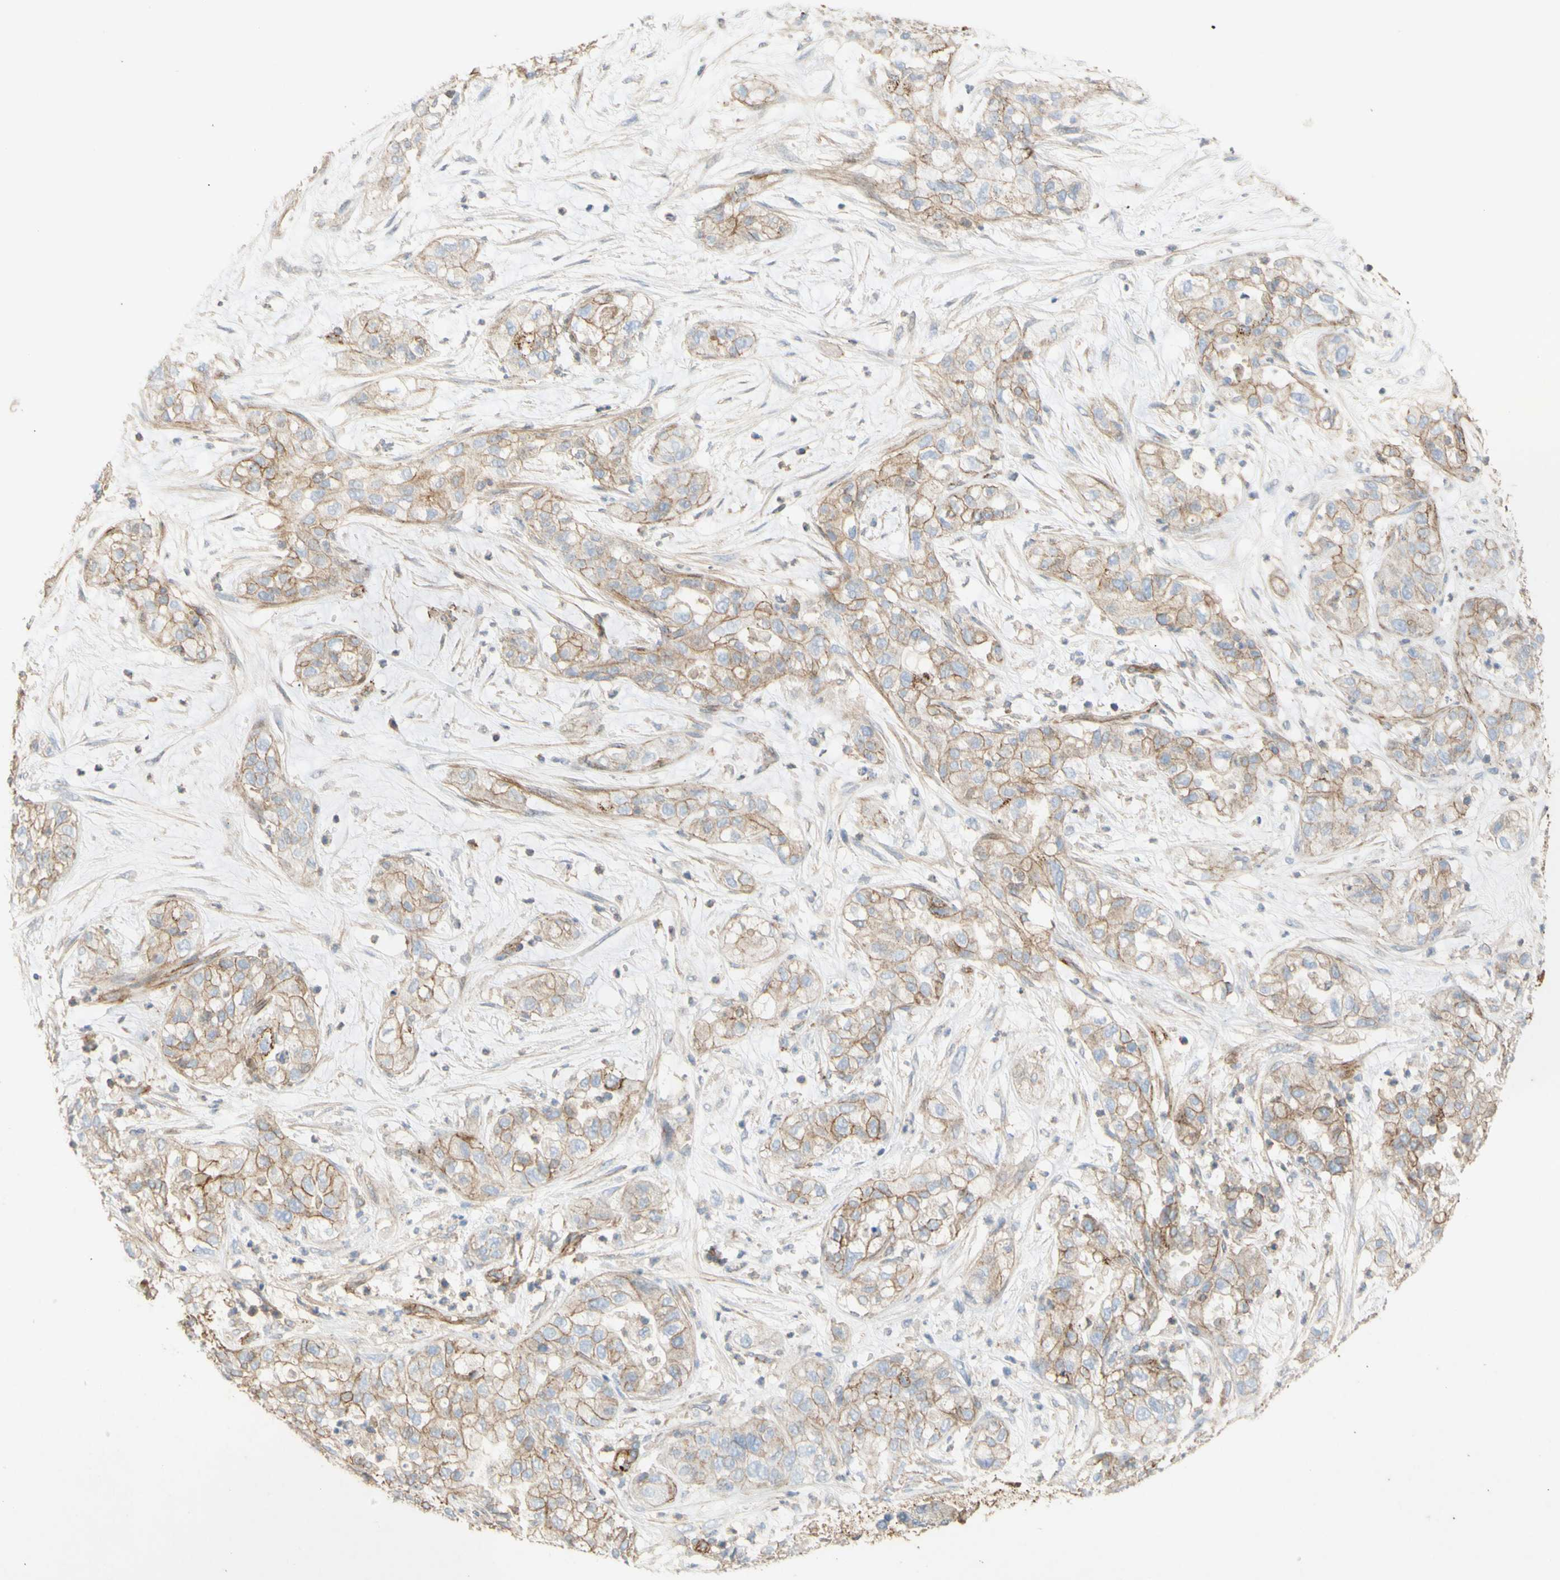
{"staining": {"intensity": "moderate", "quantity": ">75%", "location": "cytoplasmic/membranous"}, "tissue": "pancreatic cancer", "cell_type": "Tumor cells", "image_type": "cancer", "snomed": [{"axis": "morphology", "description": "Adenocarcinoma, NOS"}, {"axis": "topography", "description": "Pancreas"}], "caption": "Pancreatic adenocarcinoma was stained to show a protein in brown. There is medium levels of moderate cytoplasmic/membranous expression in approximately >75% of tumor cells. Ihc stains the protein in brown and the nuclei are stained blue.", "gene": "ATP2A3", "patient": {"sex": "female", "age": 78}}